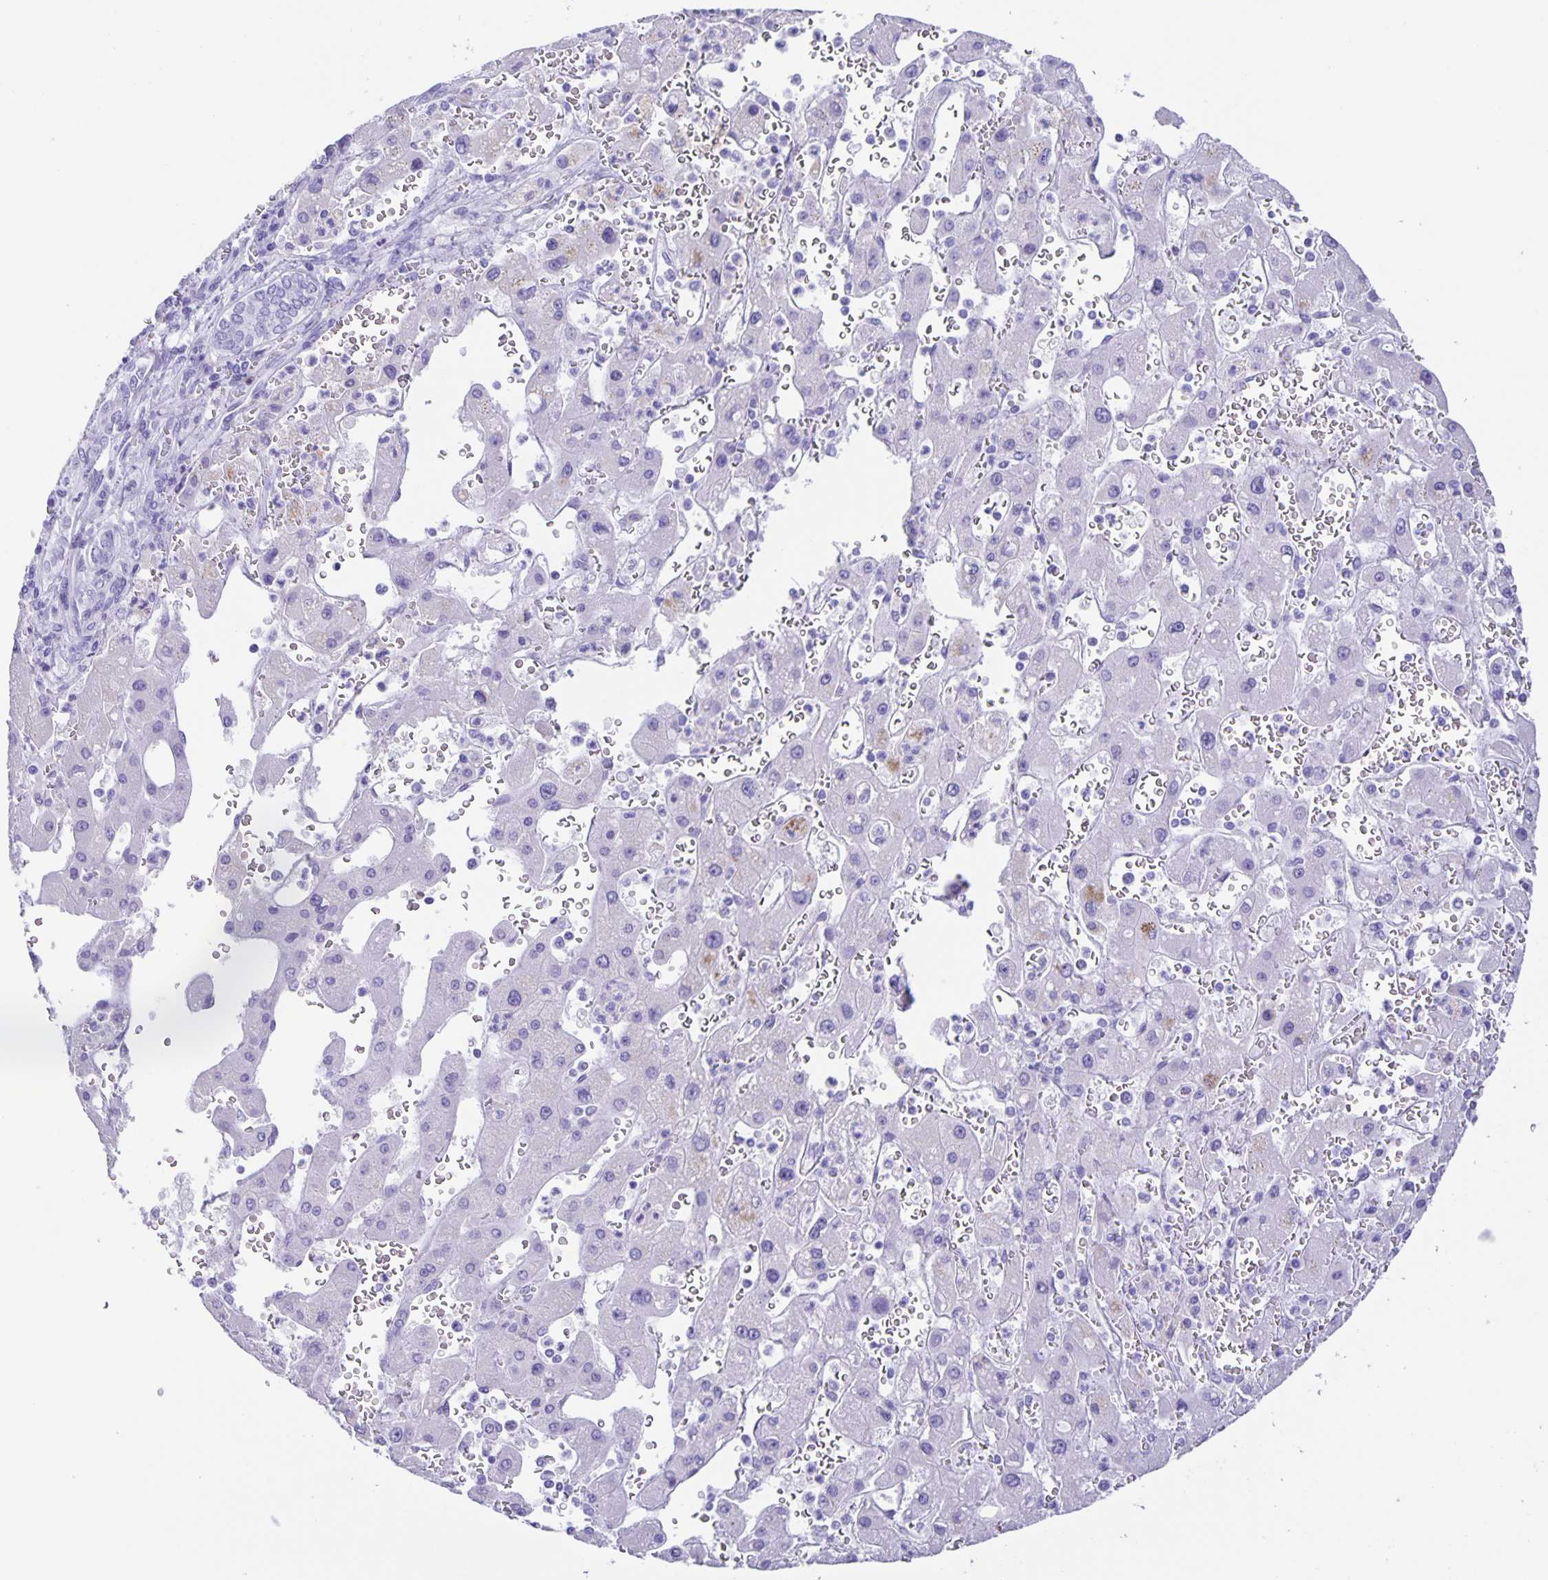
{"staining": {"intensity": "negative", "quantity": "none", "location": "none"}, "tissue": "liver cancer", "cell_type": "Tumor cells", "image_type": "cancer", "snomed": [{"axis": "morphology", "description": "Carcinoma, Hepatocellular, NOS"}, {"axis": "topography", "description": "Liver"}], "caption": "Liver cancer was stained to show a protein in brown. There is no significant expression in tumor cells.", "gene": "GUCA2A", "patient": {"sex": "female", "age": 73}}